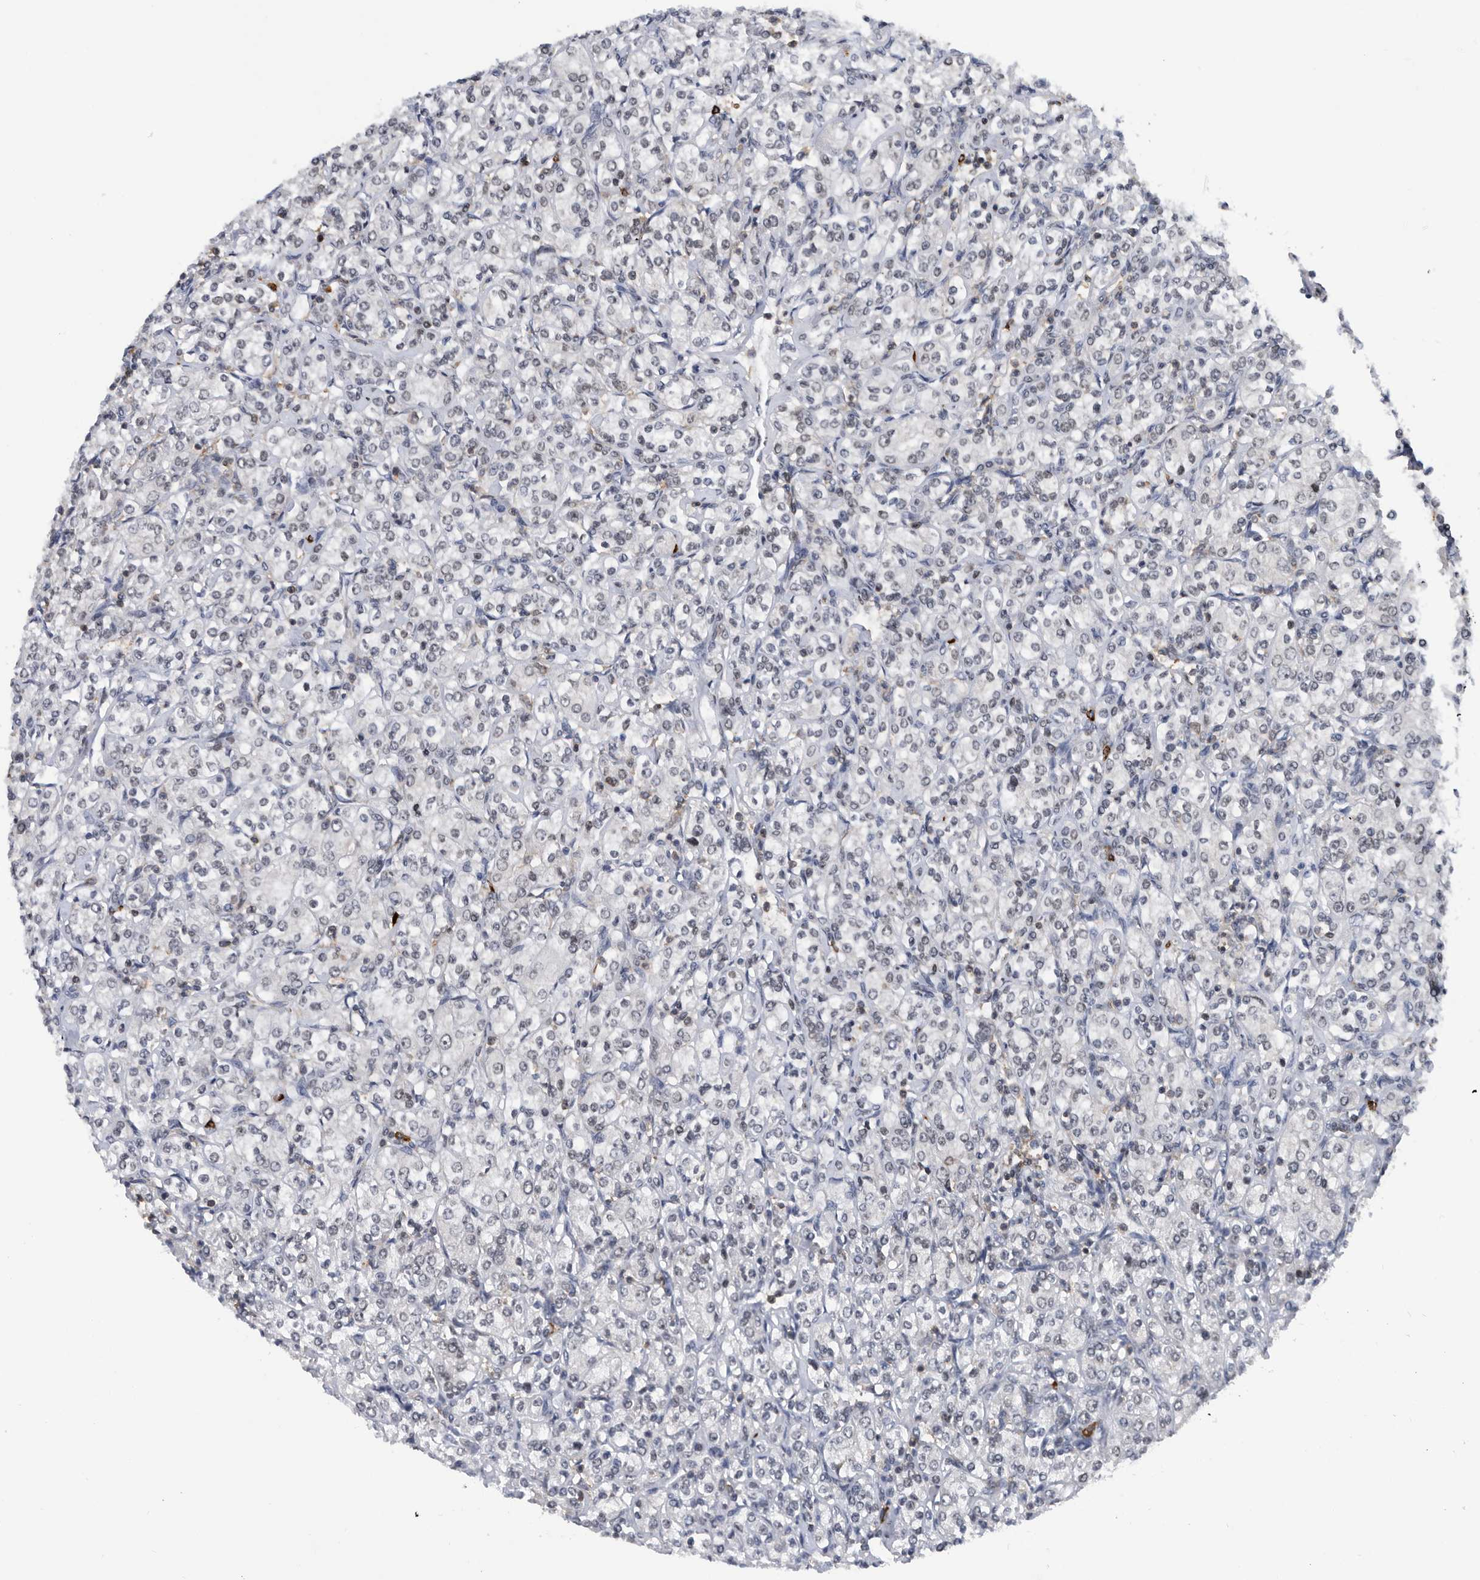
{"staining": {"intensity": "negative", "quantity": "none", "location": "none"}, "tissue": "renal cancer", "cell_type": "Tumor cells", "image_type": "cancer", "snomed": [{"axis": "morphology", "description": "Adenocarcinoma, NOS"}, {"axis": "topography", "description": "Kidney"}], "caption": "A photomicrograph of renal cancer (adenocarcinoma) stained for a protein reveals no brown staining in tumor cells.", "gene": "ZNF260", "patient": {"sex": "male", "age": 77}}